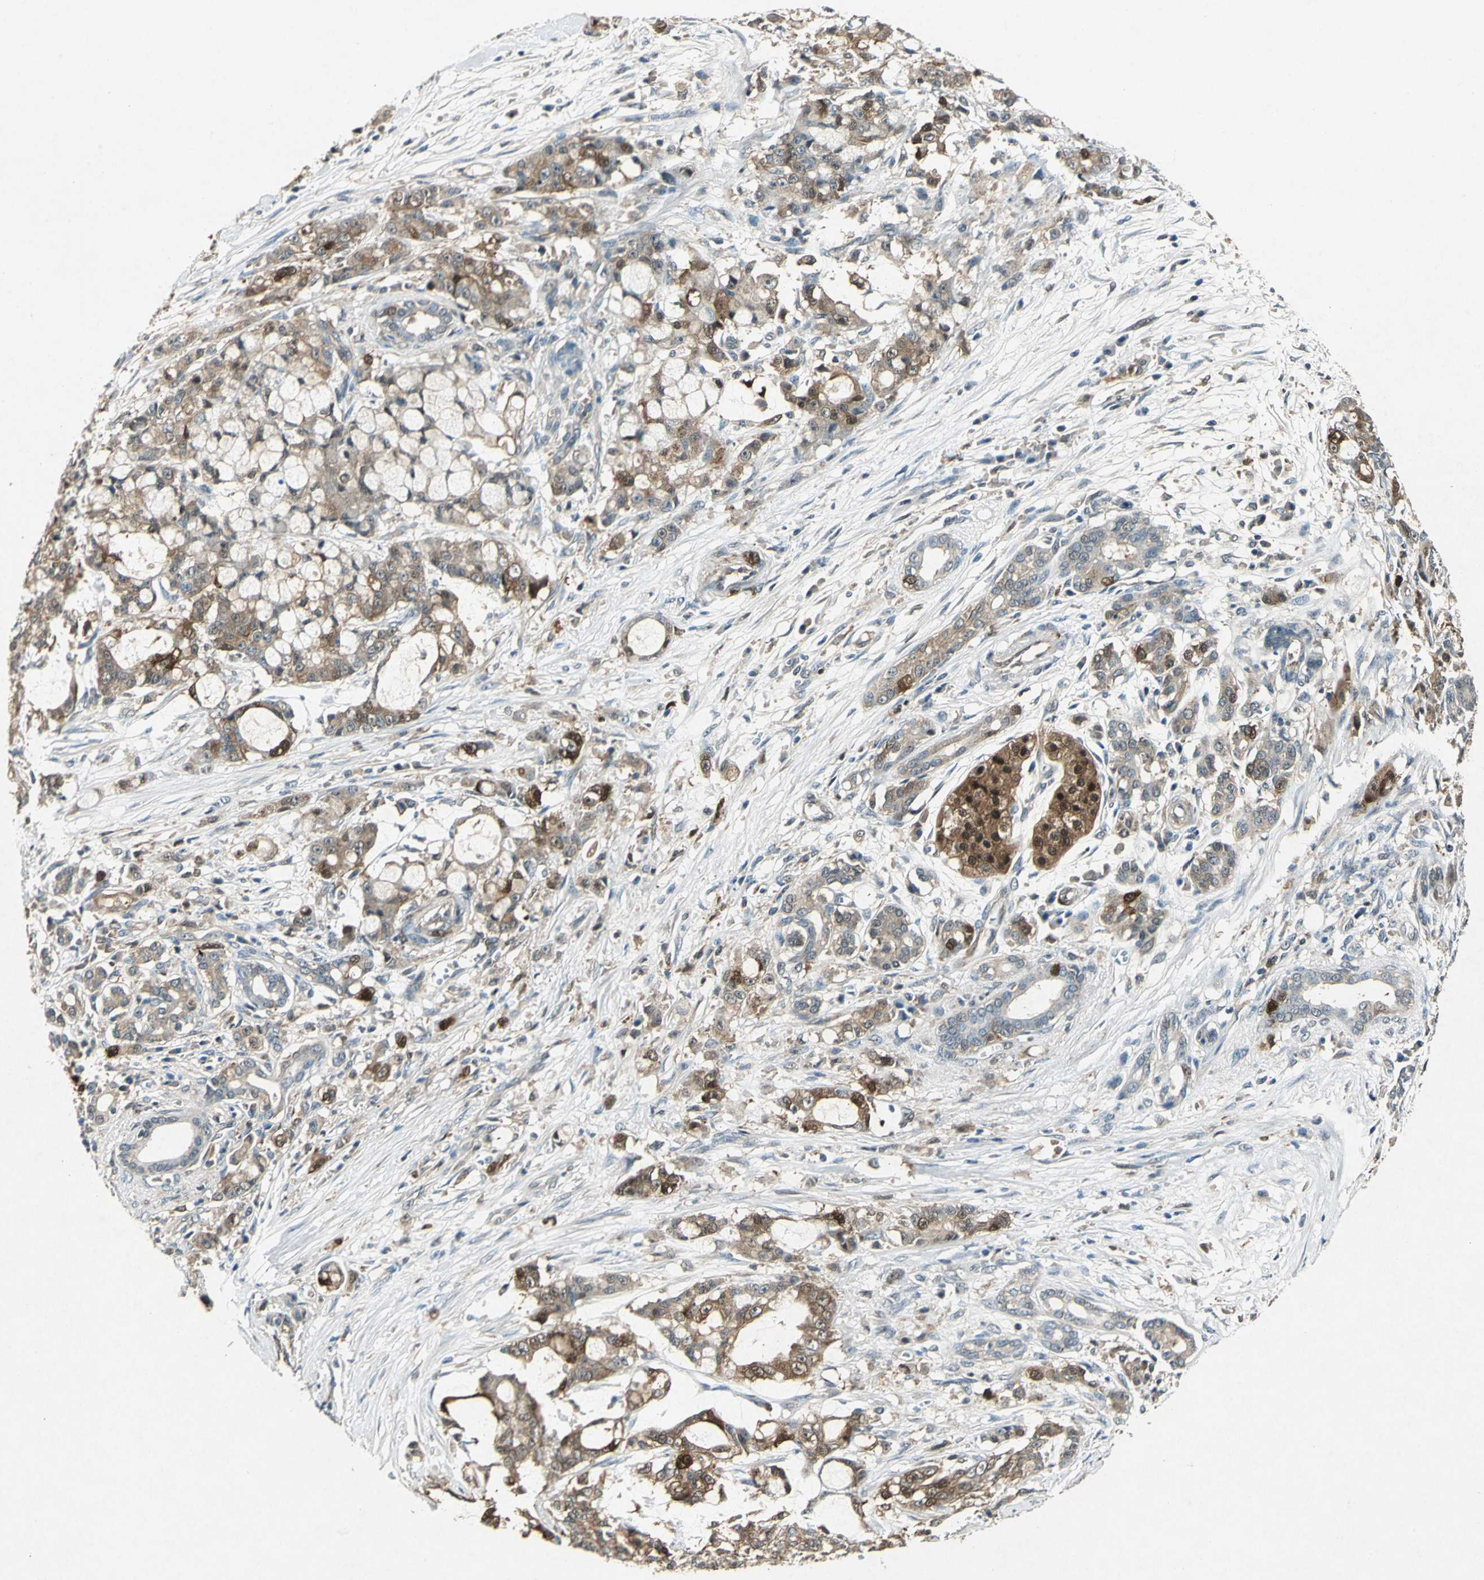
{"staining": {"intensity": "moderate", "quantity": ">75%", "location": "cytoplasmic/membranous"}, "tissue": "pancreatic cancer", "cell_type": "Tumor cells", "image_type": "cancer", "snomed": [{"axis": "morphology", "description": "Adenocarcinoma, NOS"}, {"axis": "topography", "description": "Pancreas"}], "caption": "An image showing moderate cytoplasmic/membranous expression in approximately >75% of tumor cells in pancreatic cancer (adenocarcinoma), as visualized by brown immunohistochemical staining.", "gene": "RRM2B", "patient": {"sex": "female", "age": 73}}